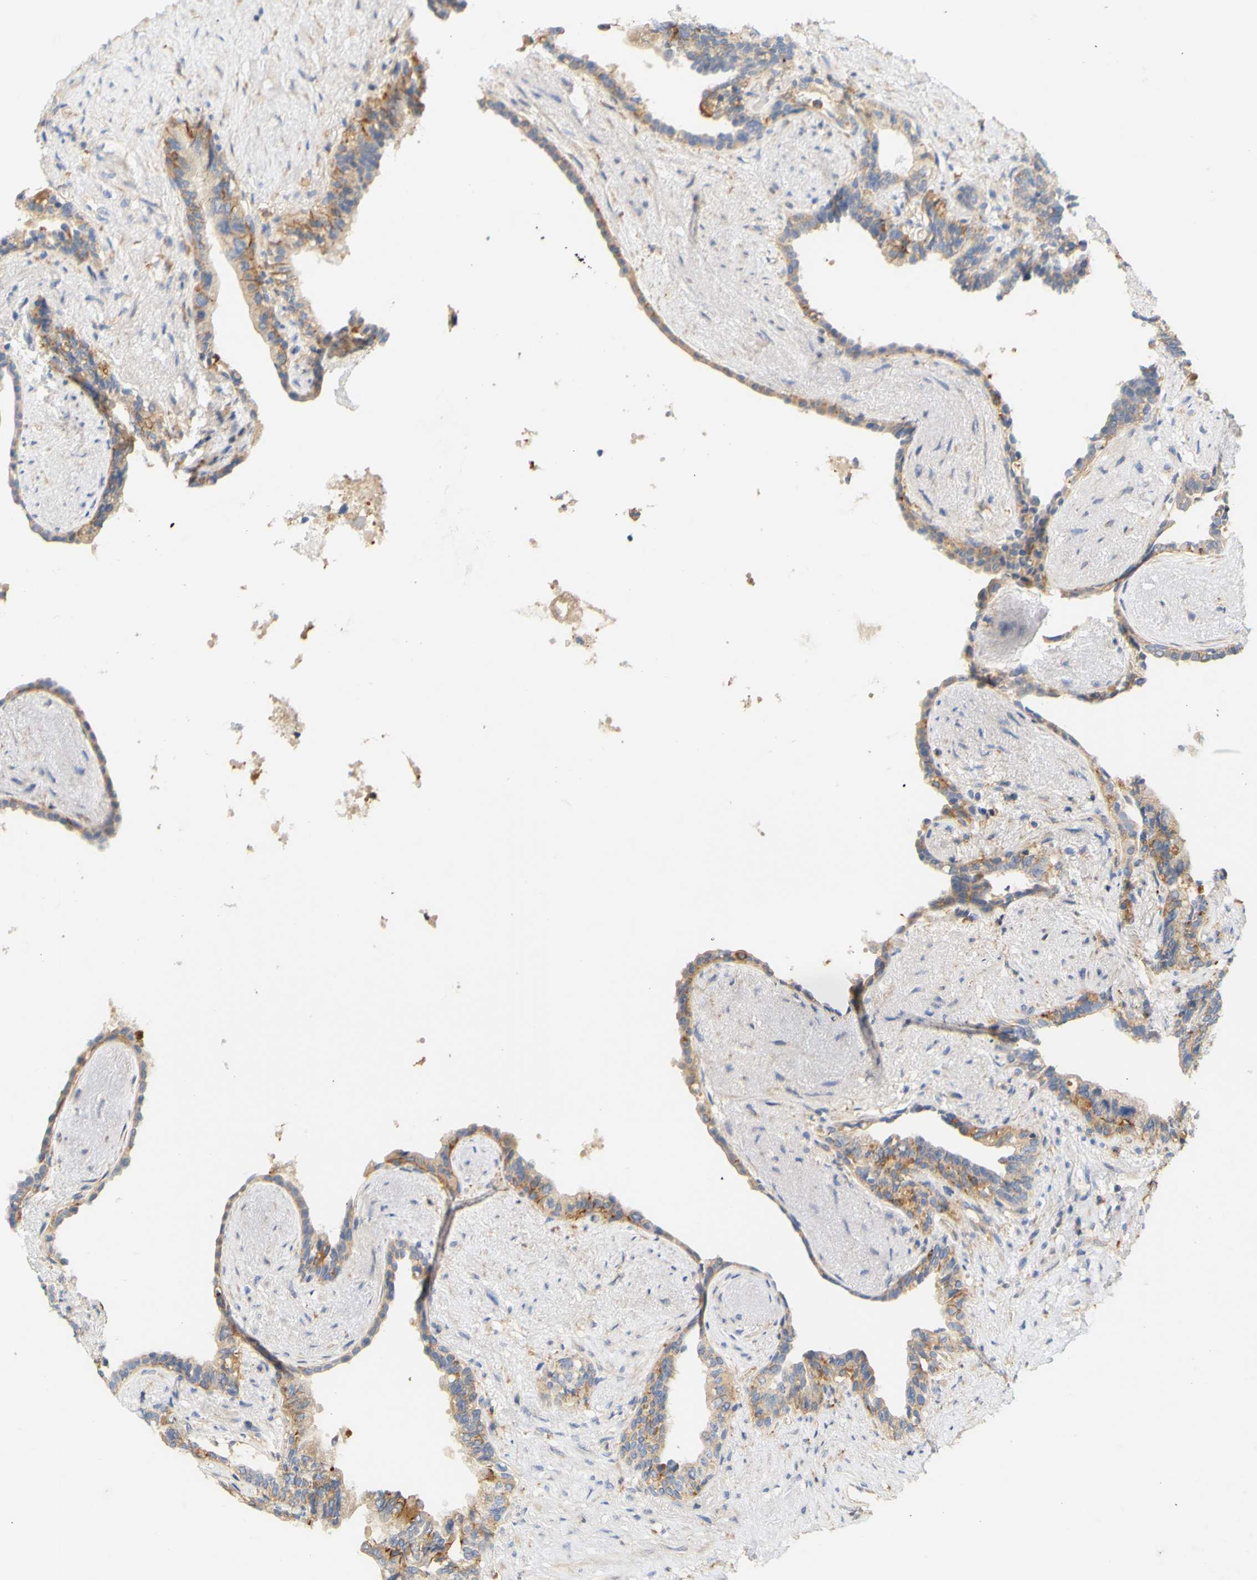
{"staining": {"intensity": "moderate", "quantity": ">75%", "location": "cytoplasmic/membranous"}, "tissue": "seminal vesicle", "cell_type": "Glandular cells", "image_type": "normal", "snomed": [{"axis": "morphology", "description": "Normal tissue, NOS"}, {"axis": "topography", "description": "Seminal veicle"}], "caption": "Approximately >75% of glandular cells in normal human seminal vesicle exhibit moderate cytoplasmic/membranous protein expression as visualized by brown immunohistochemical staining.", "gene": "PCDH7", "patient": {"sex": "male", "age": 63}}